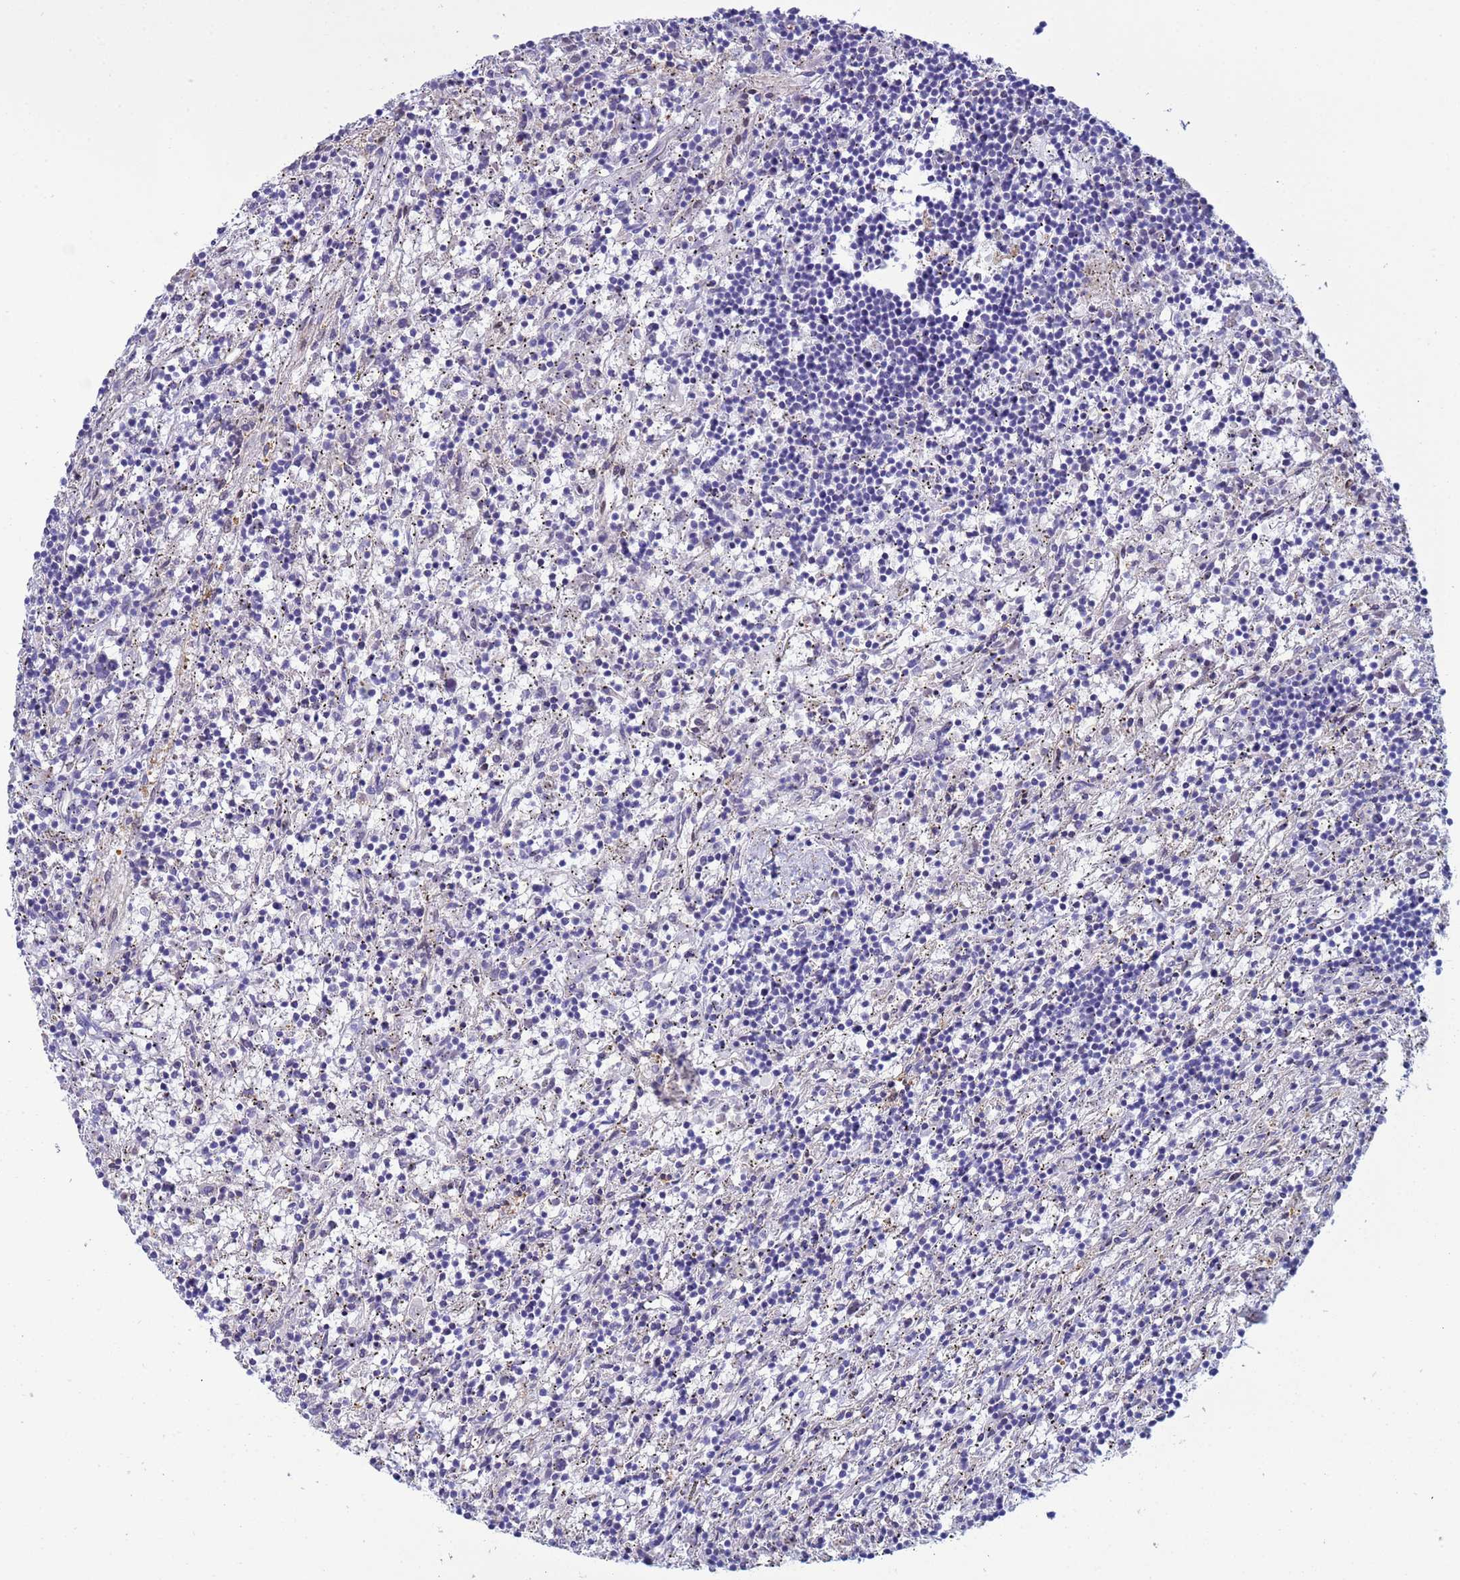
{"staining": {"intensity": "negative", "quantity": "none", "location": "none"}, "tissue": "lymphoma", "cell_type": "Tumor cells", "image_type": "cancer", "snomed": [{"axis": "morphology", "description": "Malignant lymphoma, non-Hodgkin's type, Low grade"}, {"axis": "topography", "description": "Spleen"}], "caption": "An image of human low-grade malignant lymphoma, non-Hodgkin's type is negative for staining in tumor cells. (Brightfield microscopy of DAB (3,3'-diaminobenzidine) IHC at high magnification).", "gene": "PPP6R1", "patient": {"sex": "male", "age": 76}}